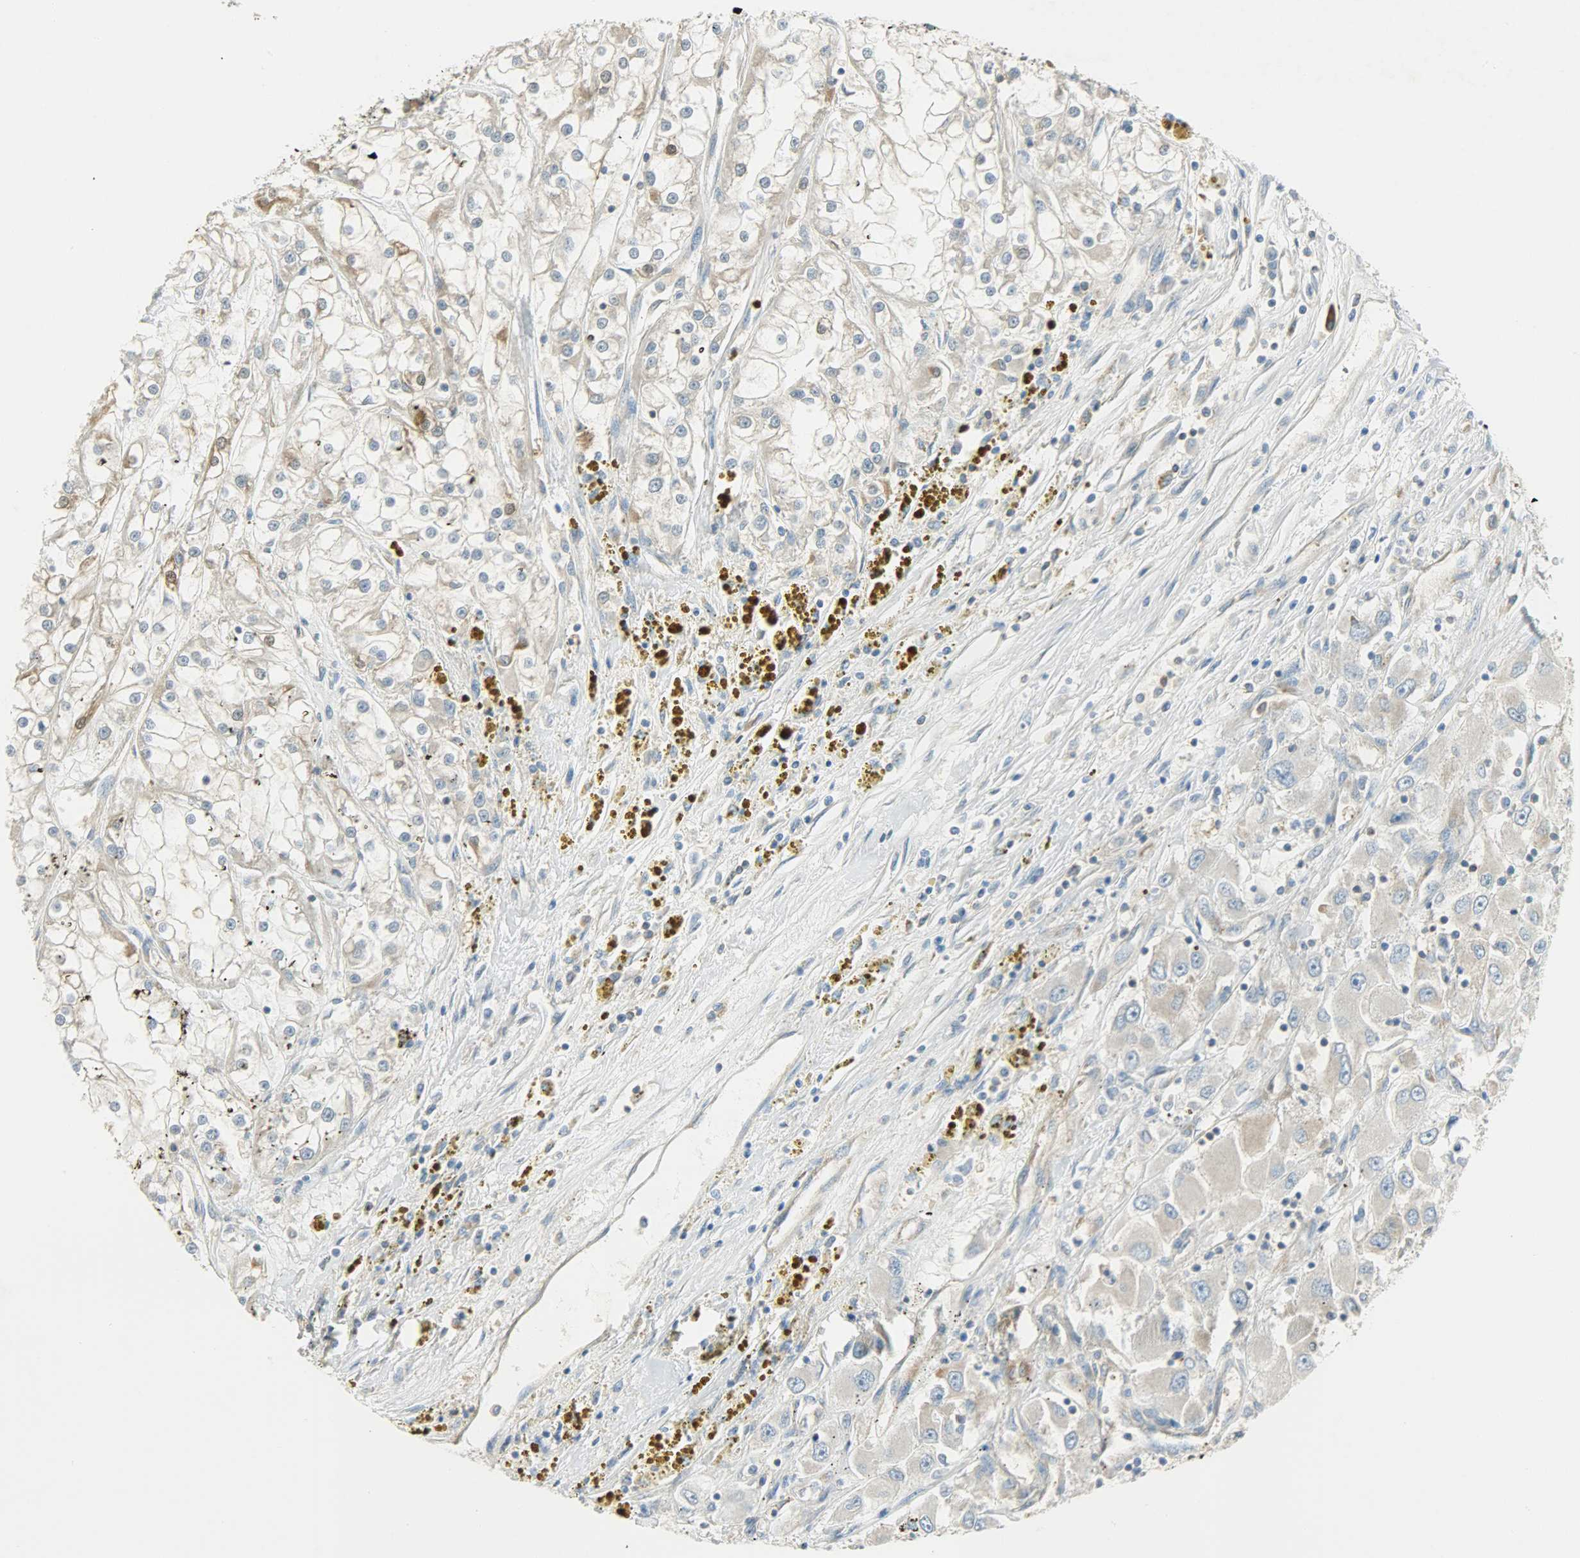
{"staining": {"intensity": "weak", "quantity": ">75%", "location": "cytoplasmic/membranous"}, "tissue": "renal cancer", "cell_type": "Tumor cells", "image_type": "cancer", "snomed": [{"axis": "morphology", "description": "Adenocarcinoma, NOS"}, {"axis": "topography", "description": "Kidney"}], "caption": "Tumor cells demonstrate low levels of weak cytoplasmic/membranous staining in about >75% of cells in adenocarcinoma (renal). (brown staining indicates protein expression, while blue staining denotes nuclei).", "gene": "TSC22D2", "patient": {"sex": "female", "age": 52}}